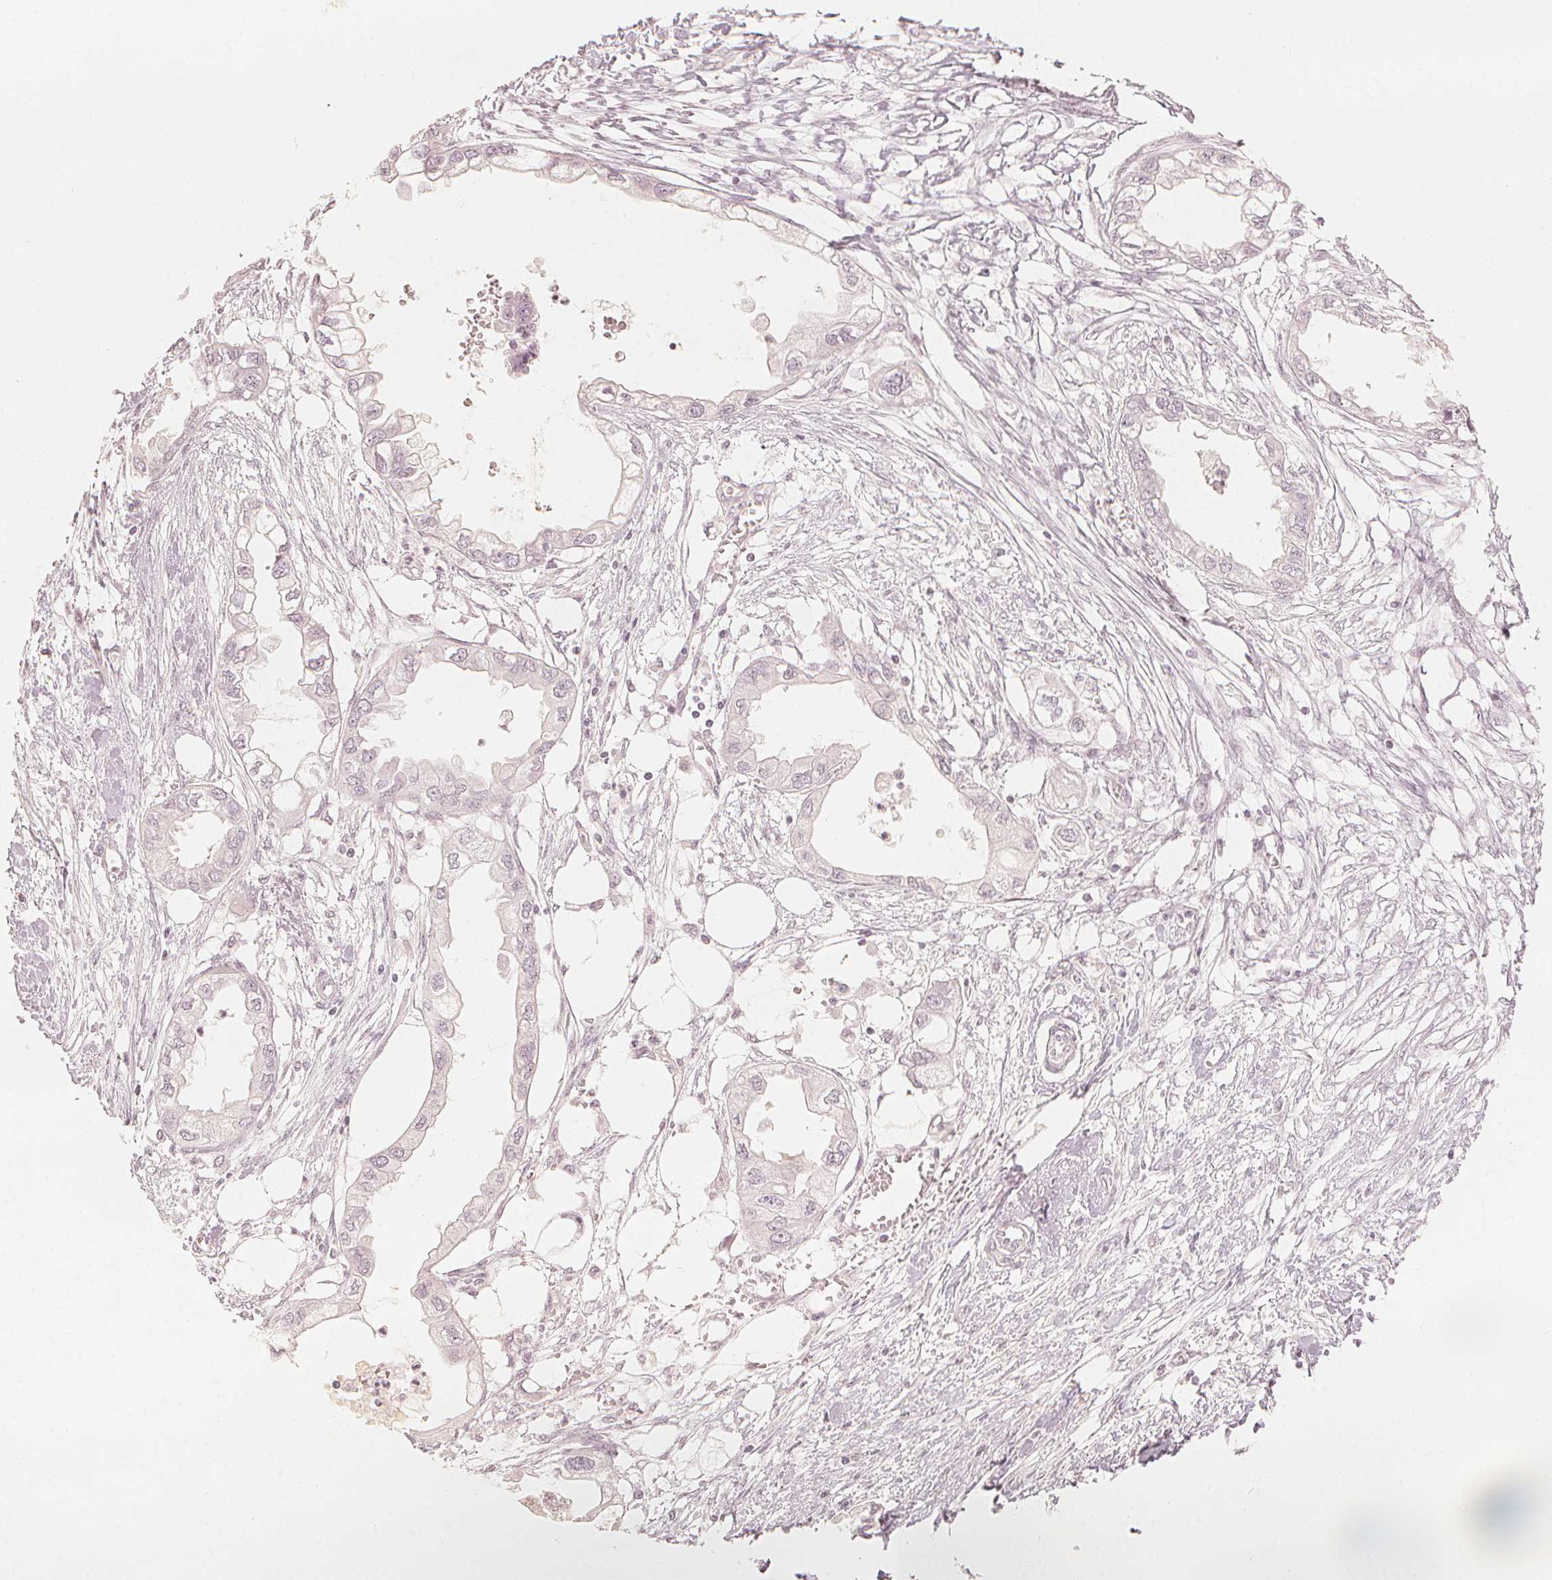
{"staining": {"intensity": "negative", "quantity": "none", "location": "none"}, "tissue": "endometrial cancer", "cell_type": "Tumor cells", "image_type": "cancer", "snomed": [{"axis": "morphology", "description": "Adenocarcinoma, NOS"}, {"axis": "morphology", "description": "Adenocarcinoma, metastatic, NOS"}, {"axis": "topography", "description": "Adipose tissue"}, {"axis": "topography", "description": "Endometrium"}], "caption": "Micrograph shows no protein expression in tumor cells of endometrial adenocarcinoma tissue. (Brightfield microscopy of DAB immunohistochemistry at high magnification).", "gene": "CALB1", "patient": {"sex": "female", "age": 67}}